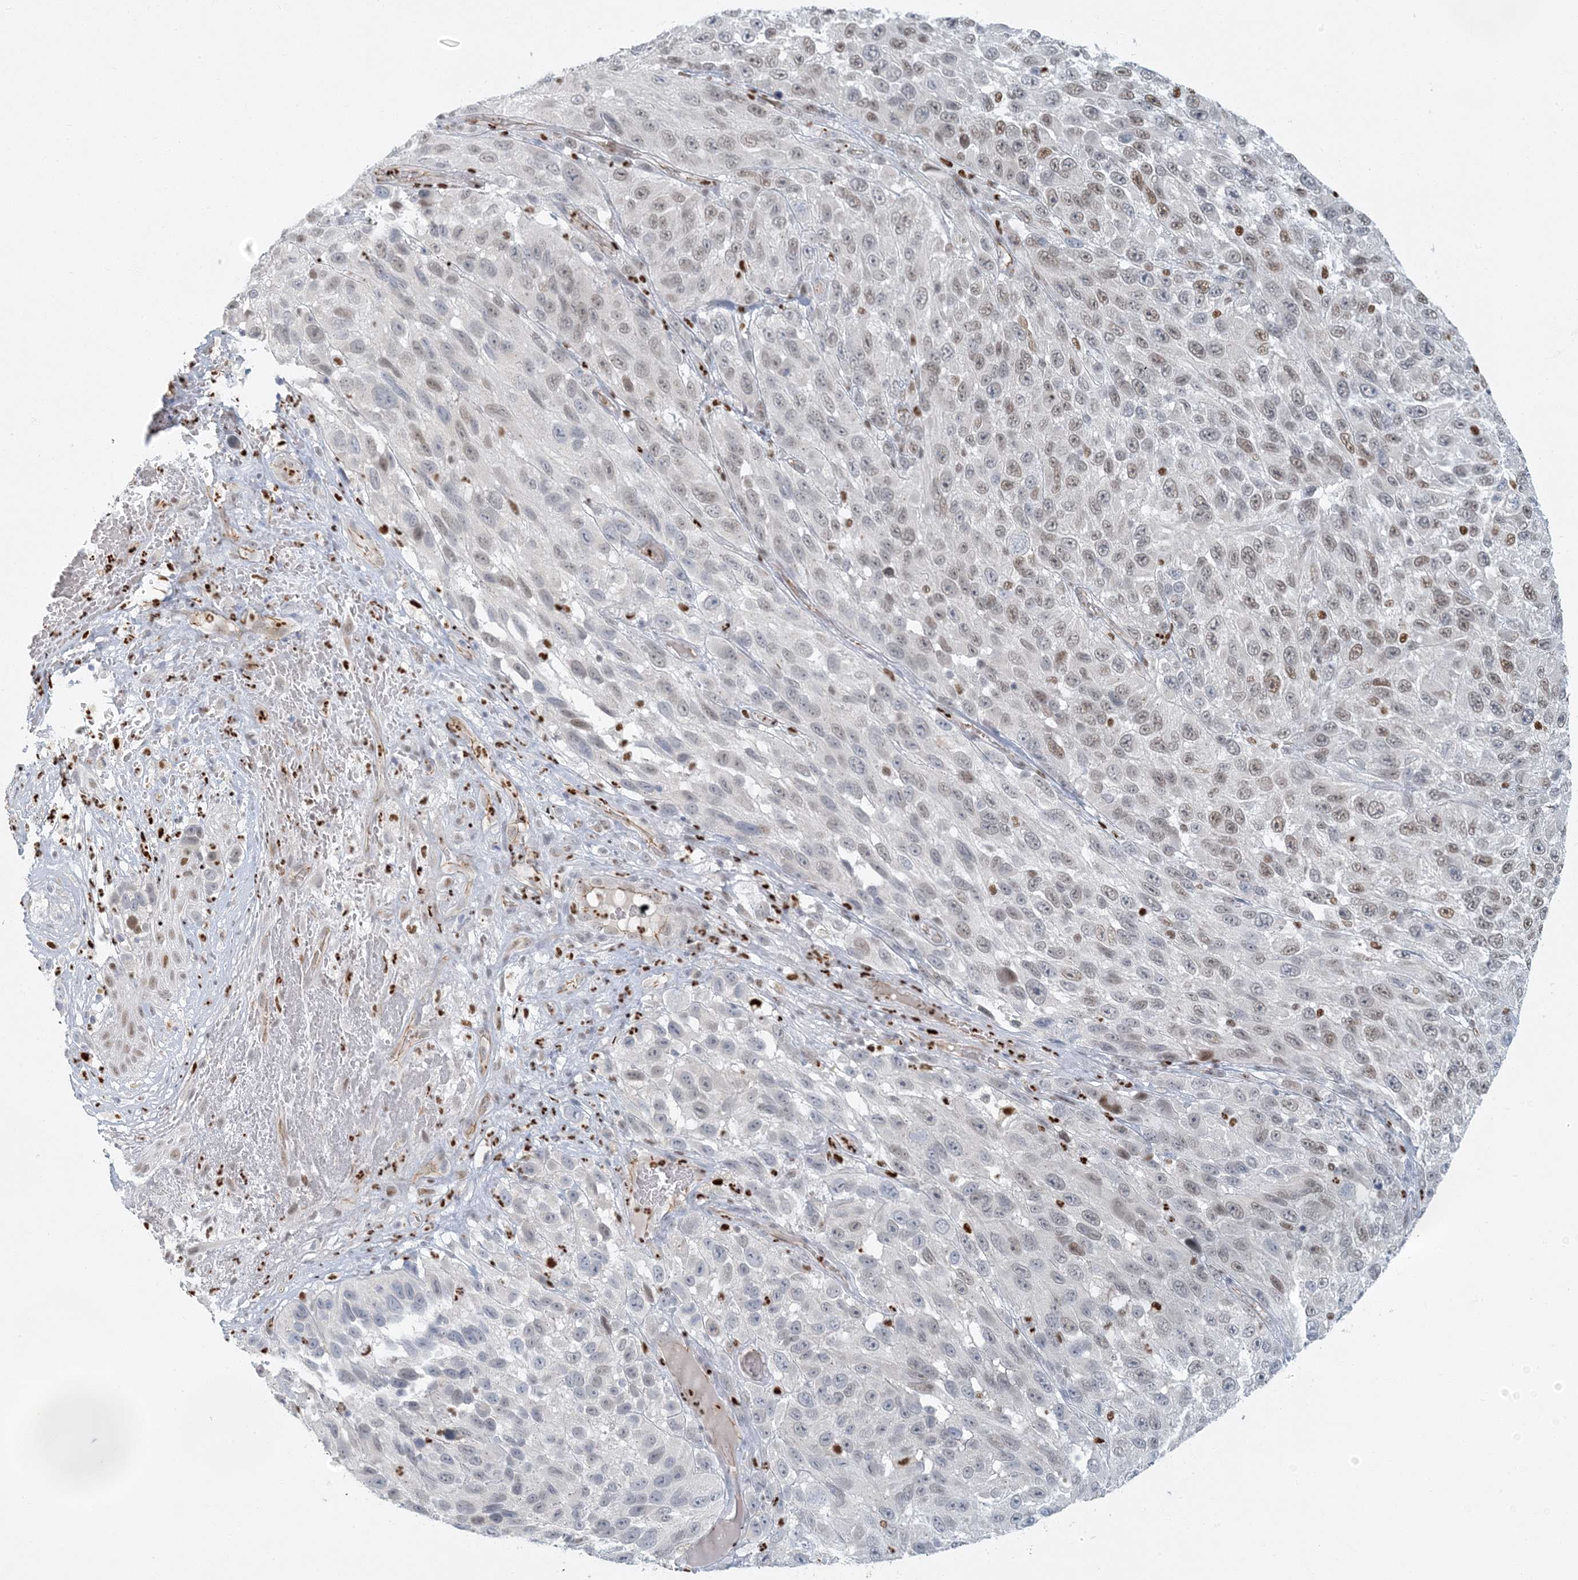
{"staining": {"intensity": "weak", "quantity": "25%-75%", "location": "nuclear"}, "tissue": "melanoma", "cell_type": "Tumor cells", "image_type": "cancer", "snomed": [{"axis": "morphology", "description": "Malignant melanoma, NOS"}, {"axis": "topography", "description": "Skin"}], "caption": "This micrograph reveals immunohistochemistry staining of malignant melanoma, with low weak nuclear expression in approximately 25%-75% of tumor cells.", "gene": "AK9", "patient": {"sex": "female", "age": 96}}